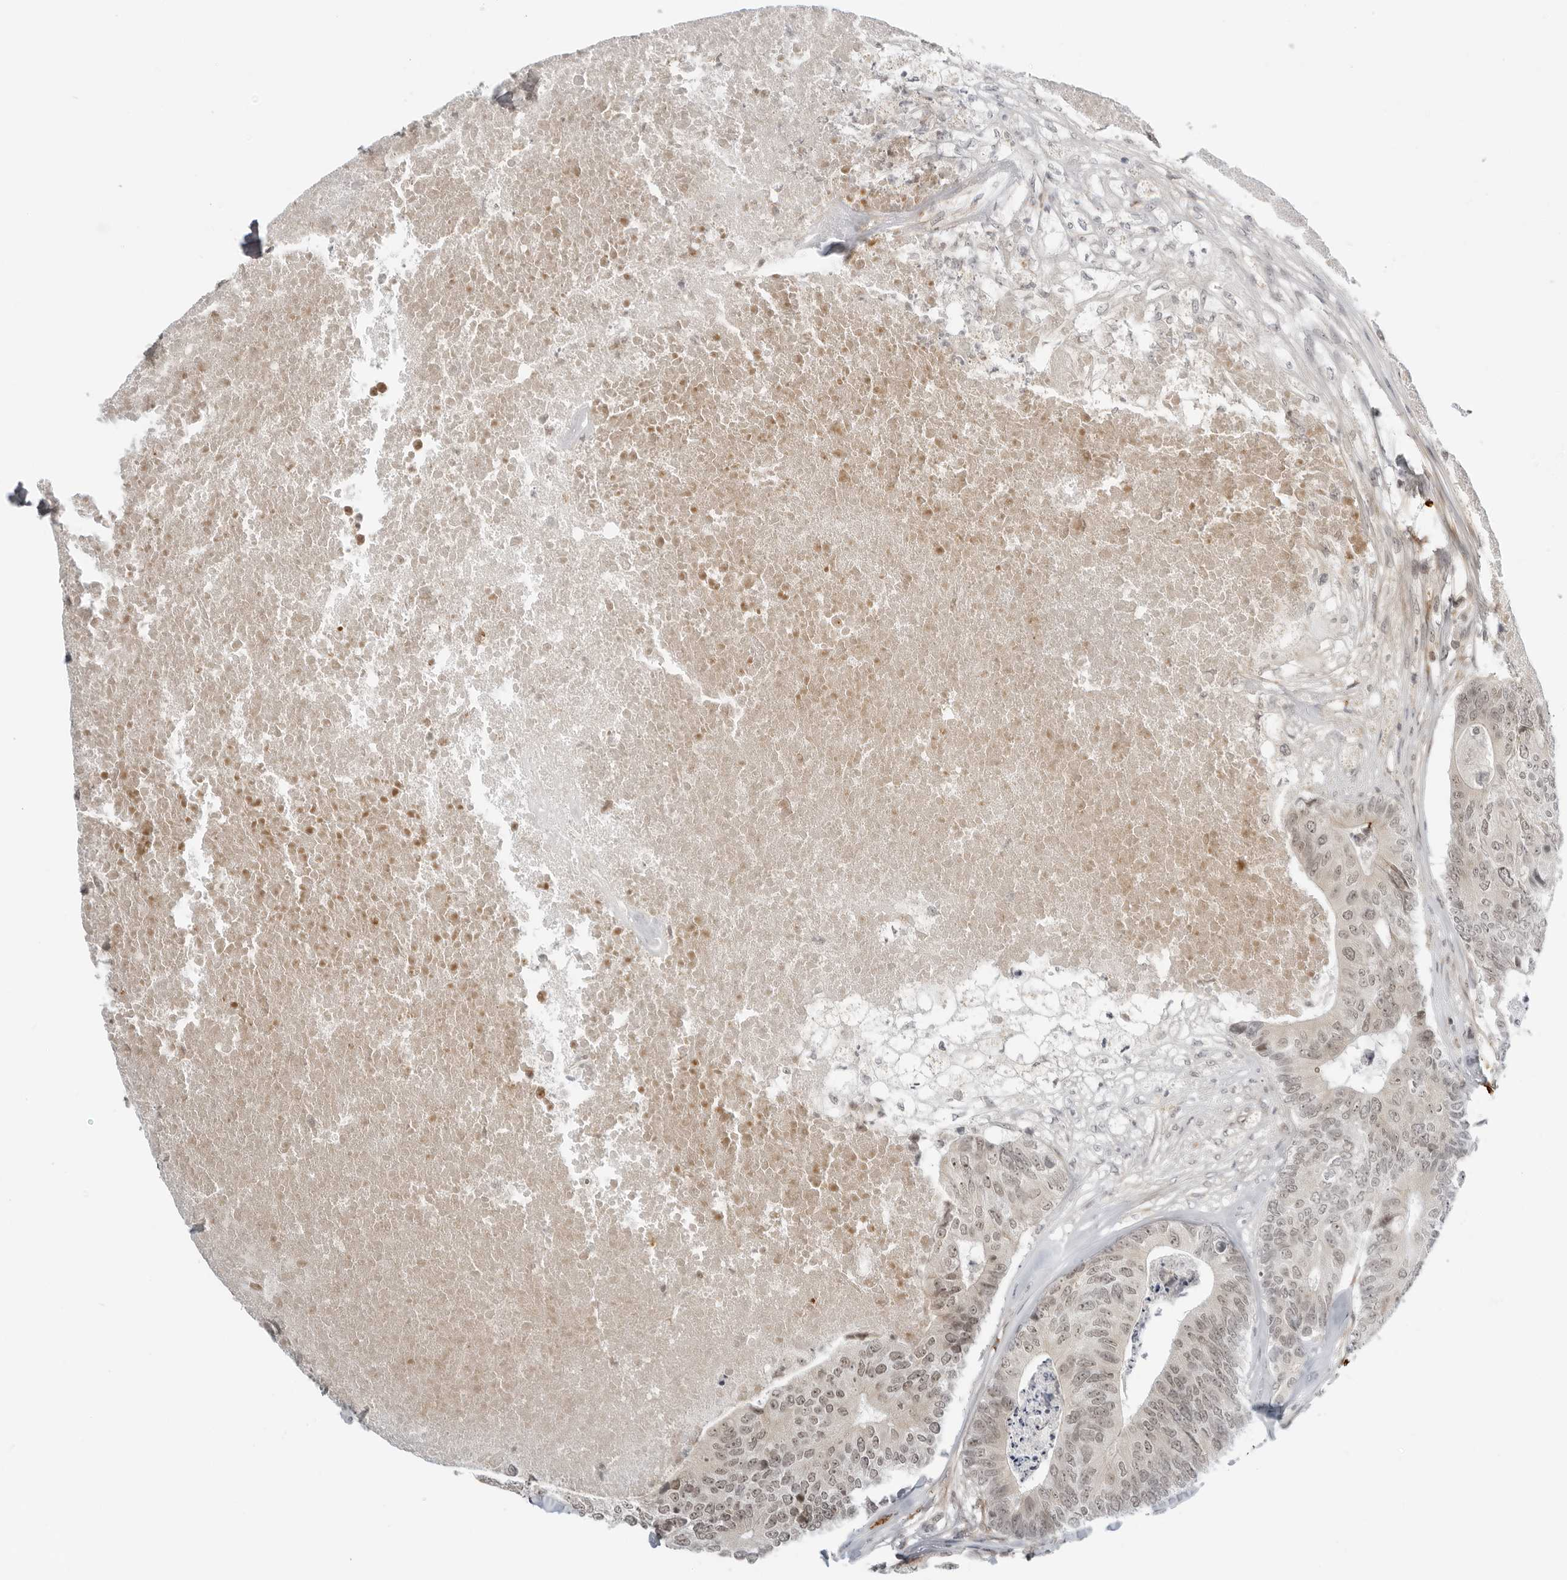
{"staining": {"intensity": "weak", "quantity": ">75%", "location": "nuclear"}, "tissue": "colorectal cancer", "cell_type": "Tumor cells", "image_type": "cancer", "snomed": [{"axis": "morphology", "description": "Adenocarcinoma, NOS"}, {"axis": "topography", "description": "Colon"}], "caption": "Immunohistochemistry staining of adenocarcinoma (colorectal), which reveals low levels of weak nuclear expression in approximately >75% of tumor cells indicating weak nuclear protein positivity. The staining was performed using DAB (brown) for protein detection and nuclei were counterstained in hematoxylin (blue).", "gene": "SUGCT", "patient": {"sex": "female", "age": 67}}